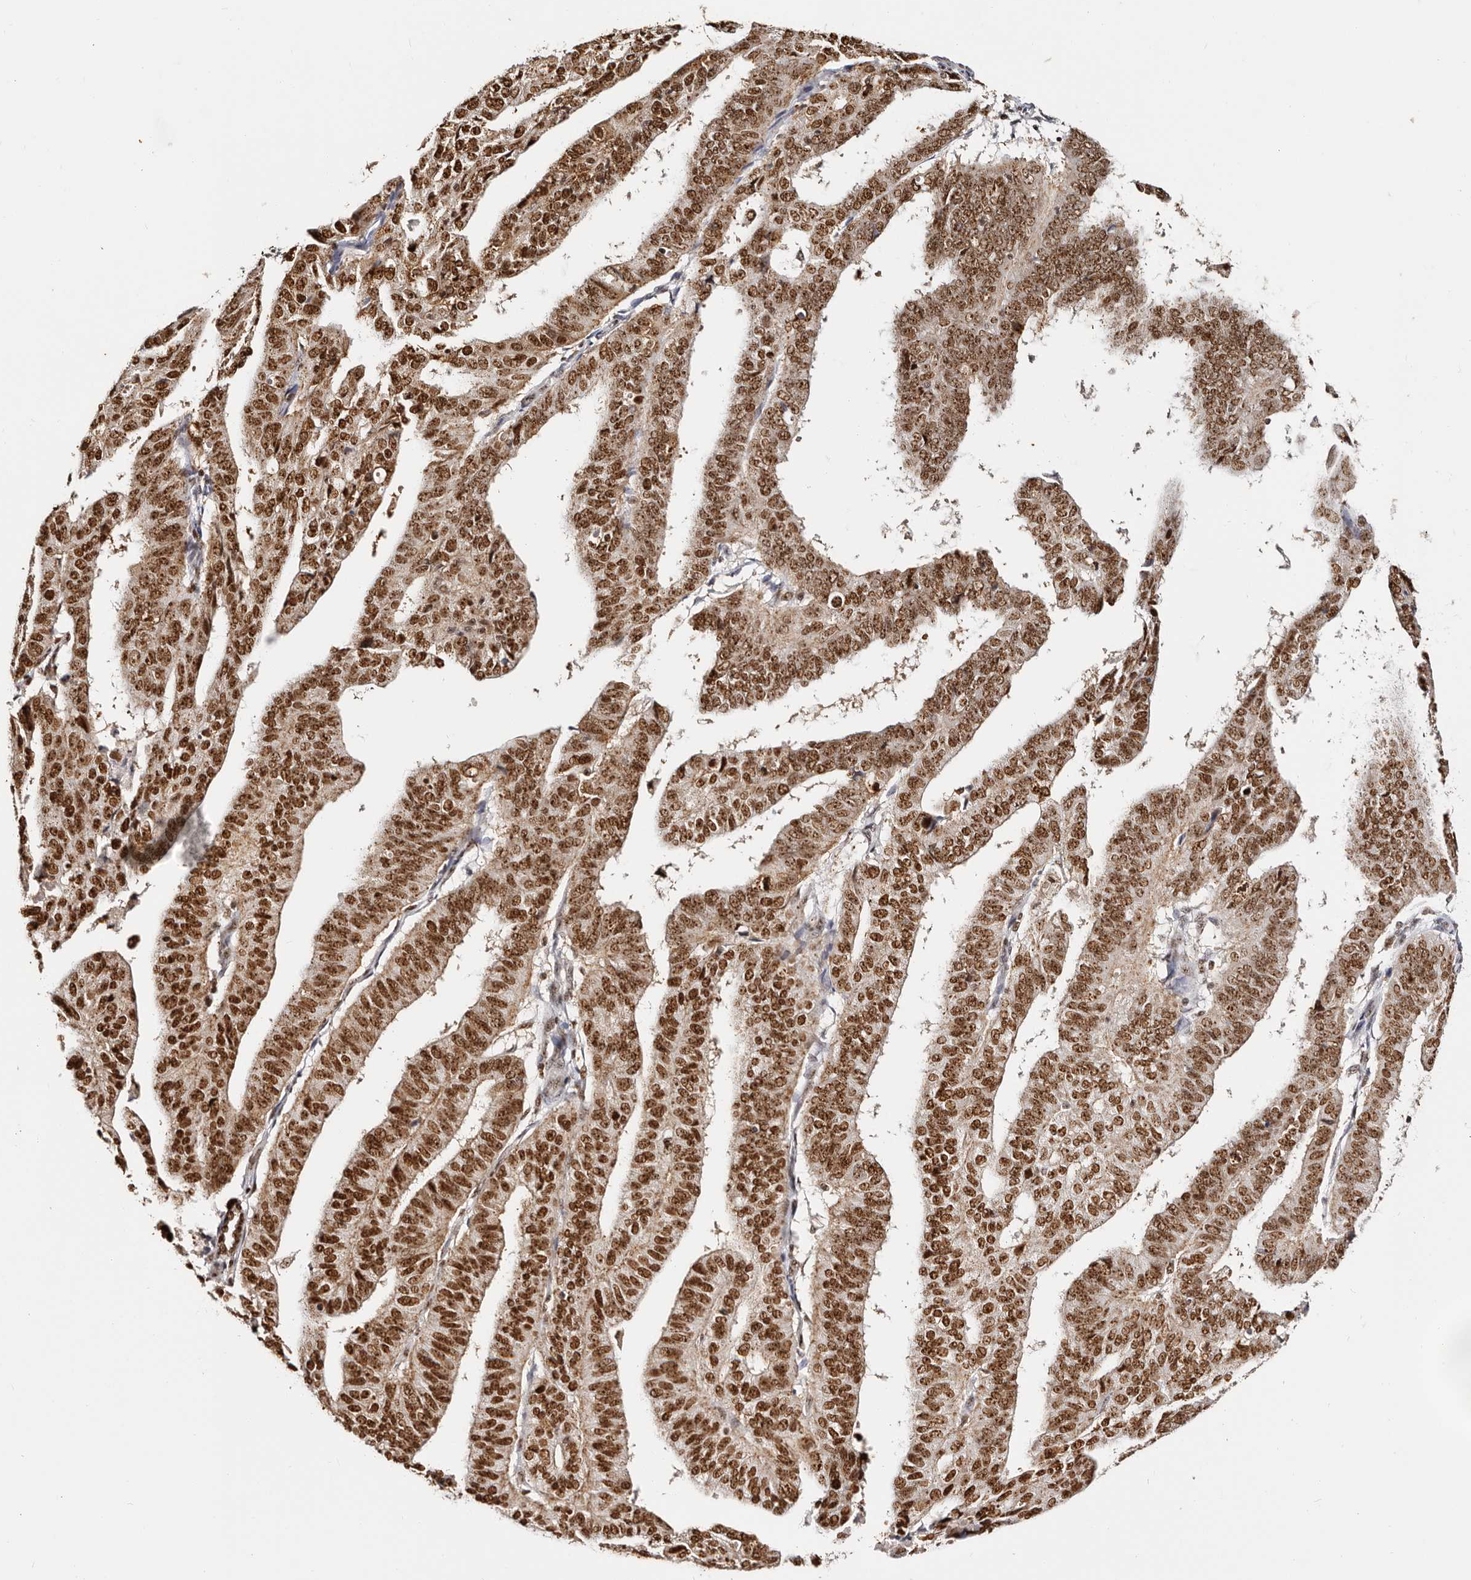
{"staining": {"intensity": "strong", "quantity": ">75%", "location": "nuclear"}, "tissue": "endometrial cancer", "cell_type": "Tumor cells", "image_type": "cancer", "snomed": [{"axis": "morphology", "description": "Adenocarcinoma, NOS"}, {"axis": "topography", "description": "Uterus"}], "caption": "Brown immunohistochemical staining in human endometrial cancer reveals strong nuclear staining in about >75% of tumor cells.", "gene": "IQGAP3", "patient": {"sex": "female", "age": 77}}